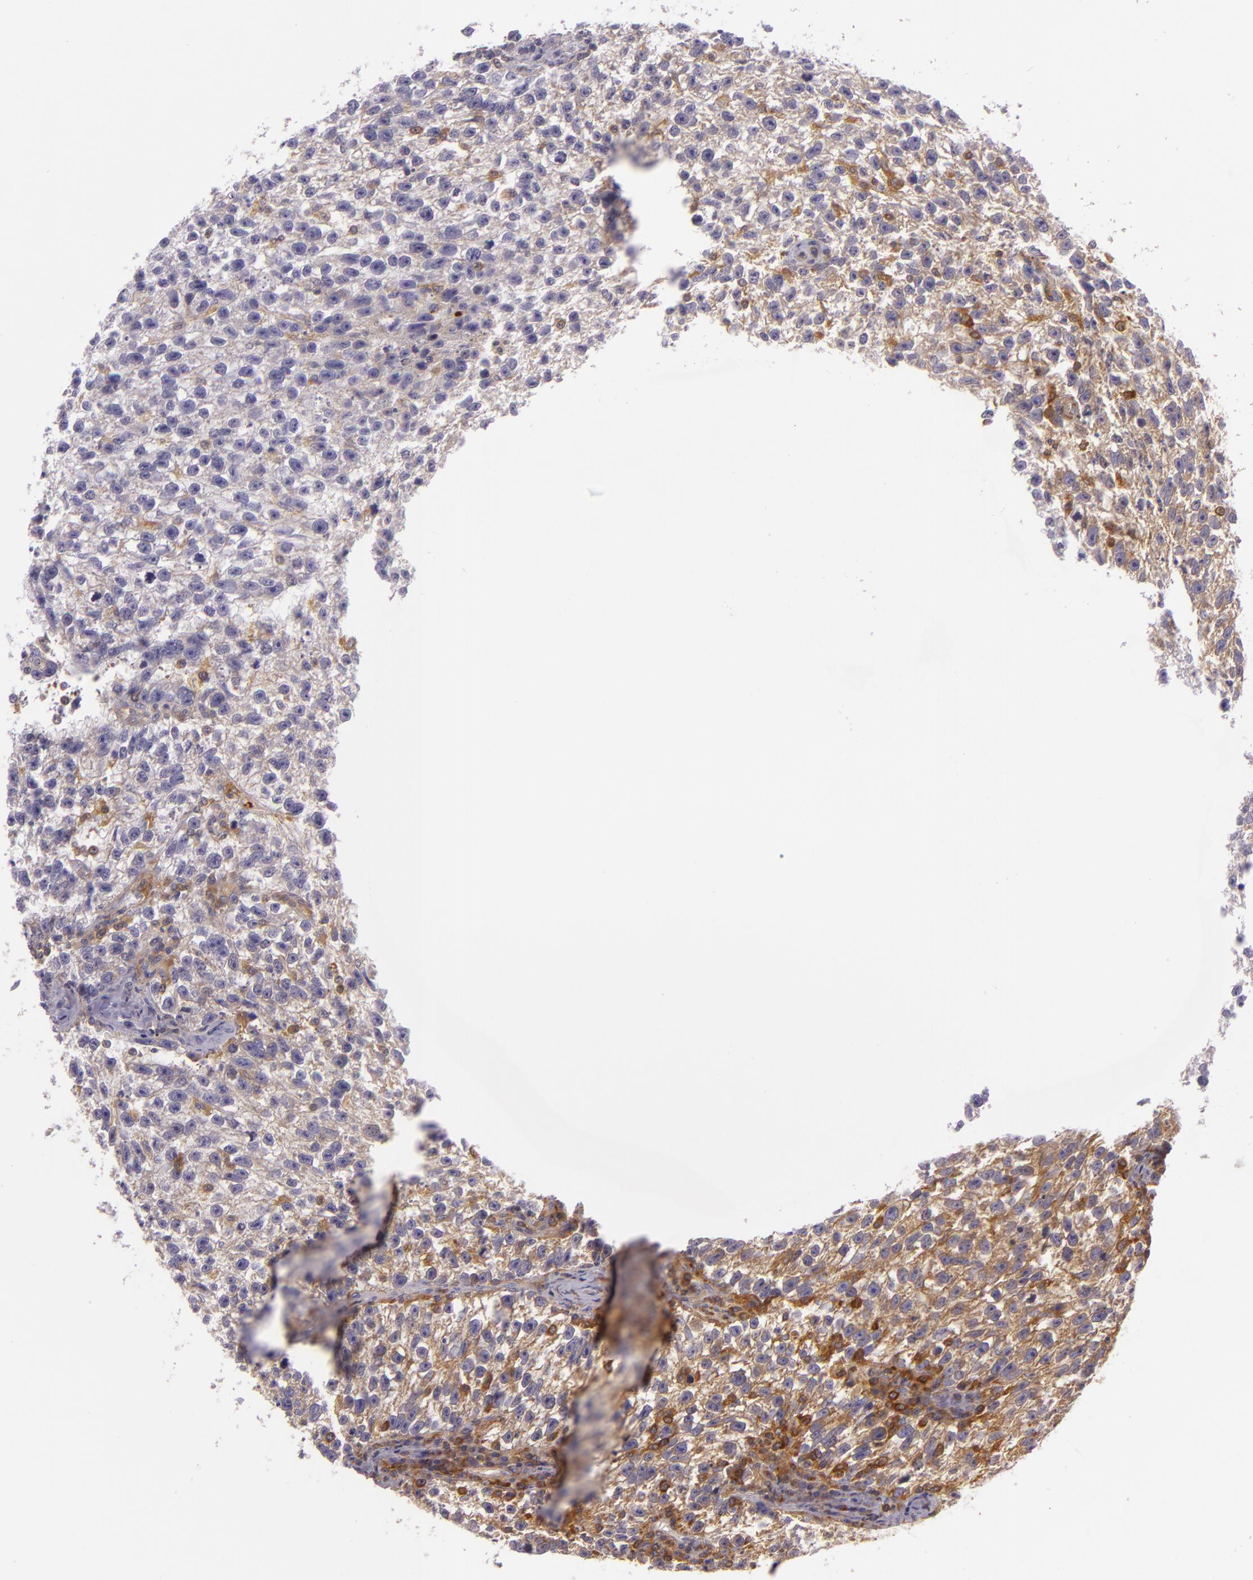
{"staining": {"intensity": "moderate", "quantity": ">75%", "location": "cytoplasmic/membranous"}, "tissue": "testis cancer", "cell_type": "Tumor cells", "image_type": "cancer", "snomed": [{"axis": "morphology", "description": "Seminoma, NOS"}, {"axis": "topography", "description": "Testis"}], "caption": "The photomicrograph displays a brown stain indicating the presence of a protein in the cytoplasmic/membranous of tumor cells in testis cancer (seminoma).", "gene": "TLN1", "patient": {"sex": "male", "age": 38}}